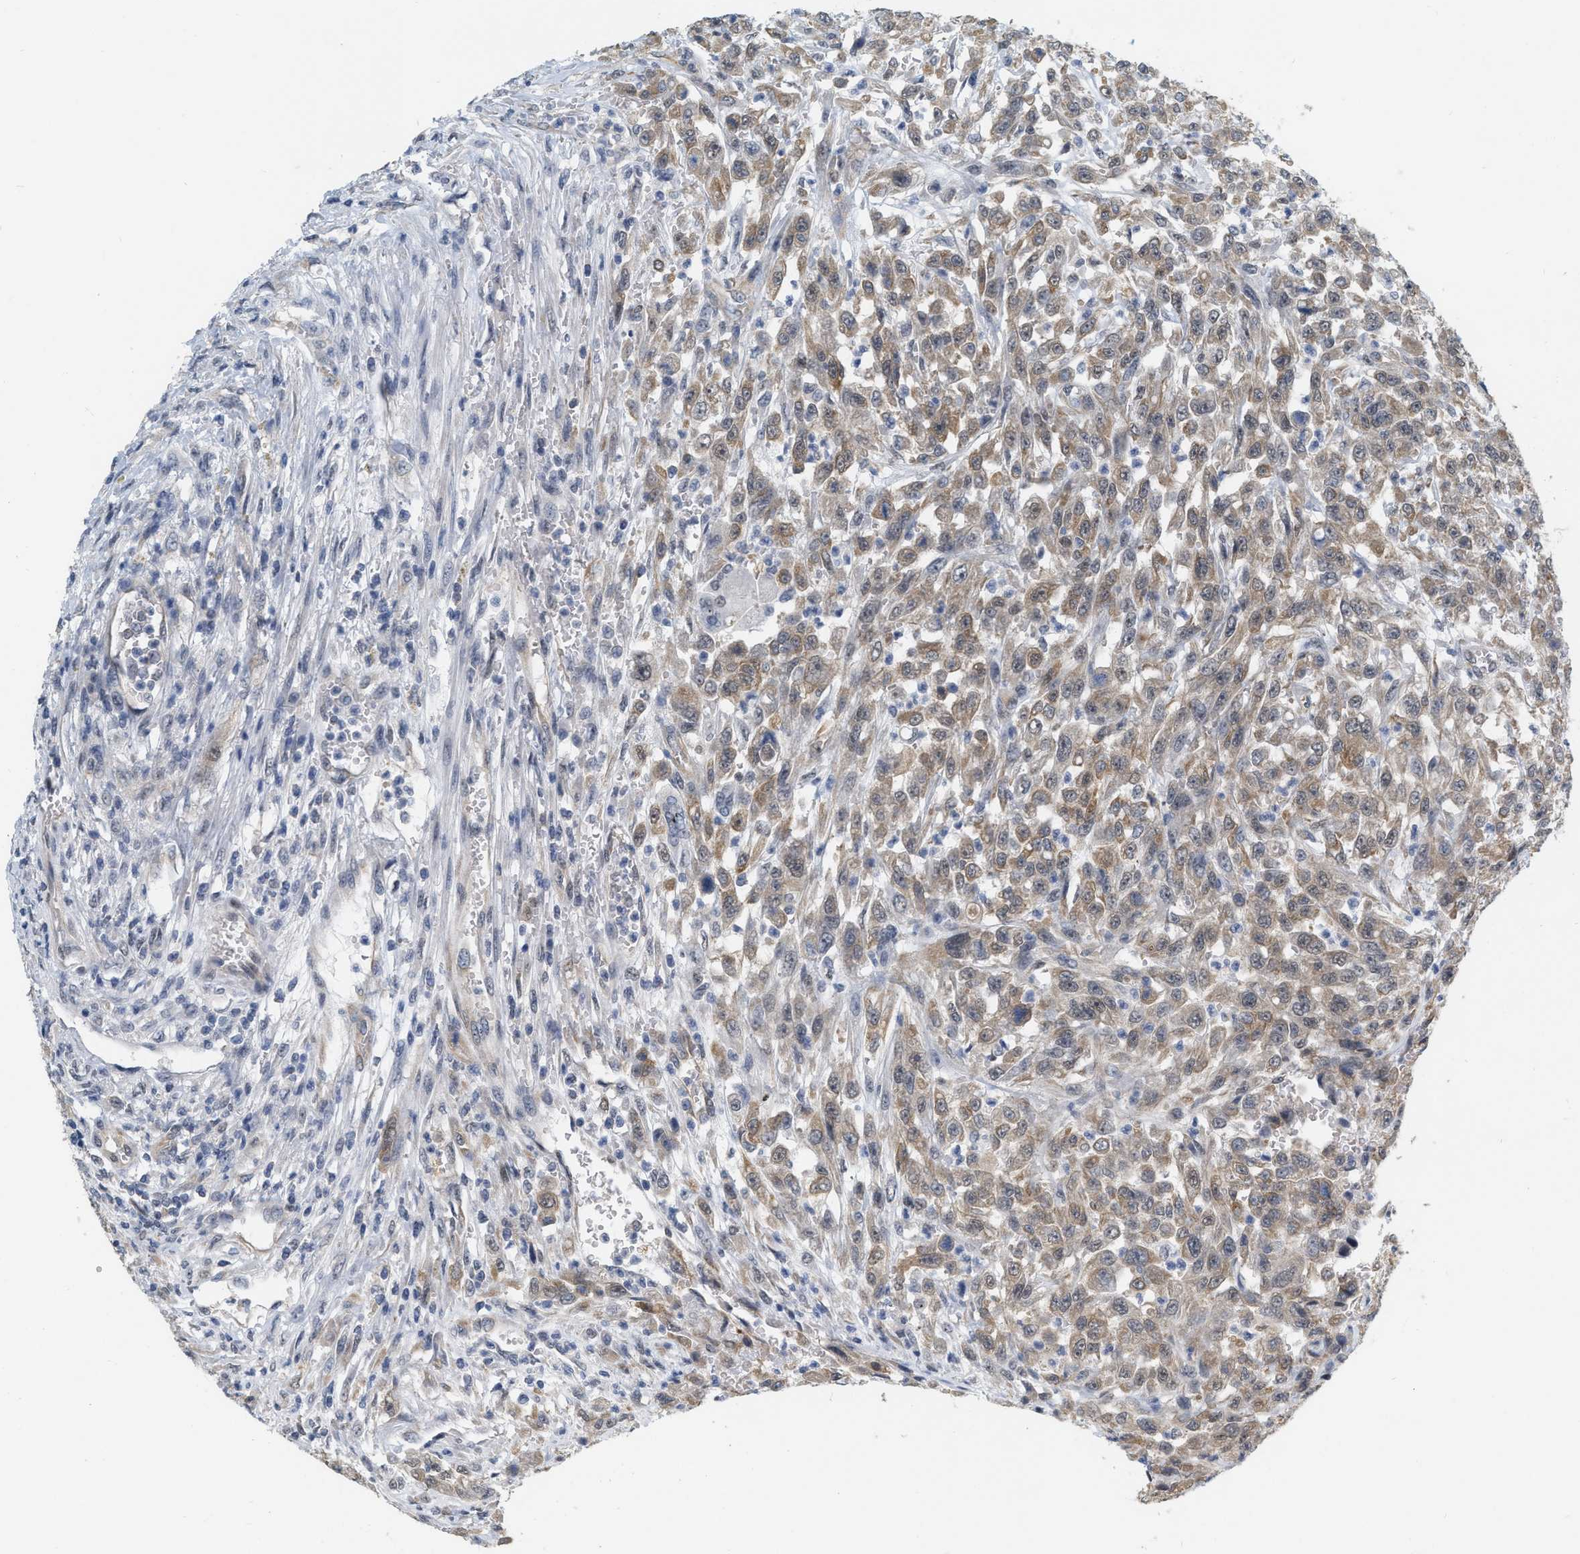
{"staining": {"intensity": "weak", "quantity": ">75%", "location": "cytoplasmic/membranous"}, "tissue": "urothelial cancer", "cell_type": "Tumor cells", "image_type": "cancer", "snomed": [{"axis": "morphology", "description": "Urothelial carcinoma, High grade"}, {"axis": "topography", "description": "Urinary bladder"}], "caption": "Tumor cells exhibit low levels of weak cytoplasmic/membranous positivity in approximately >75% of cells in urothelial cancer.", "gene": "RUVBL1", "patient": {"sex": "male", "age": 46}}